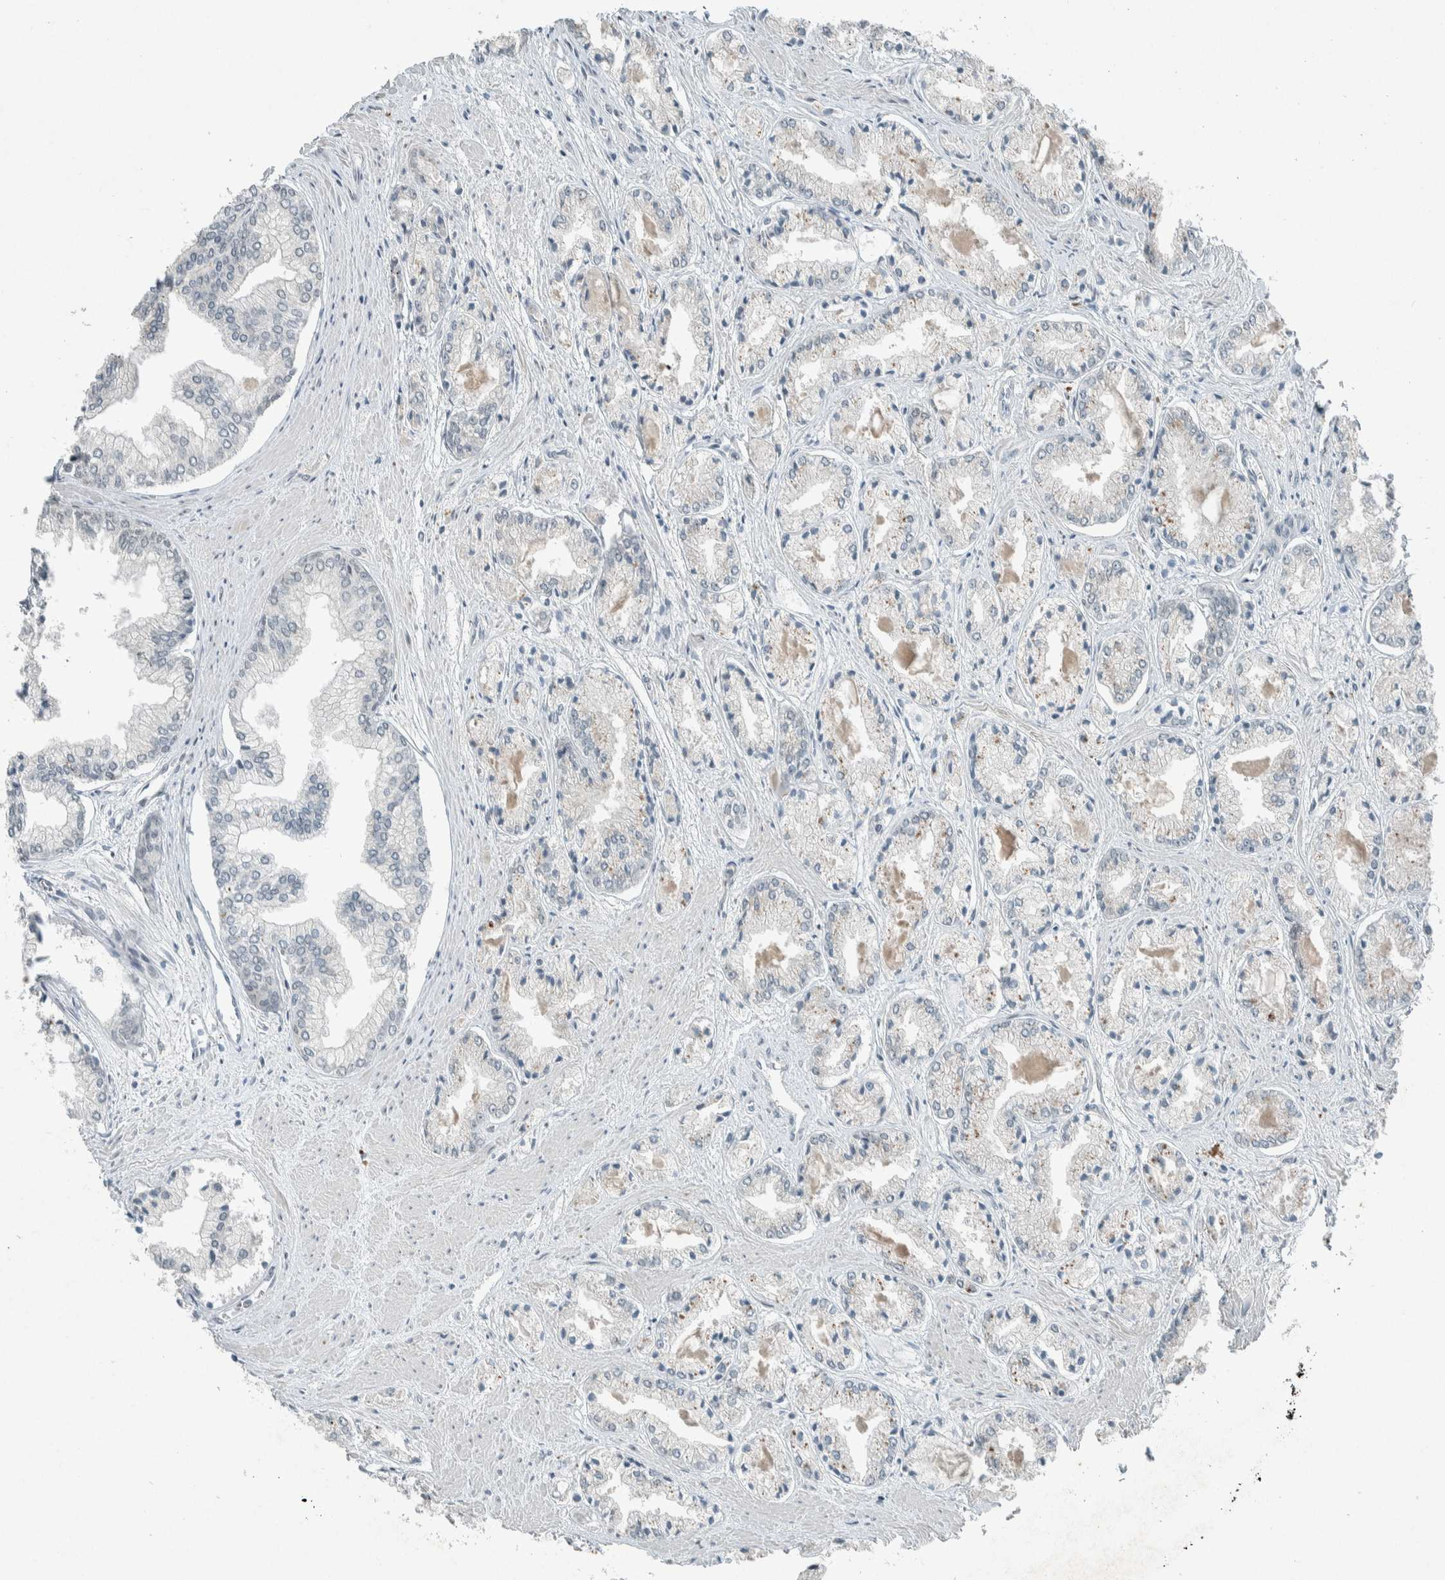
{"staining": {"intensity": "weak", "quantity": "<25%", "location": "cytoplasmic/membranous"}, "tissue": "prostate cancer", "cell_type": "Tumor cells", "image_type": "cancer", "snomed": [{"axis": "morphology", "description": "Adenocarcinoma, Low grade"}, {"axis": "topography", "description": "Prostate"}], "caption": "An IHC micrograph of prostate low-grade adenocarcinoma is shown. There is no staining in tumor cells of prostate low-grade adenocarcinoma.", "gene": "CERCAM", "patient": {"sex": "male", "age": 52}}